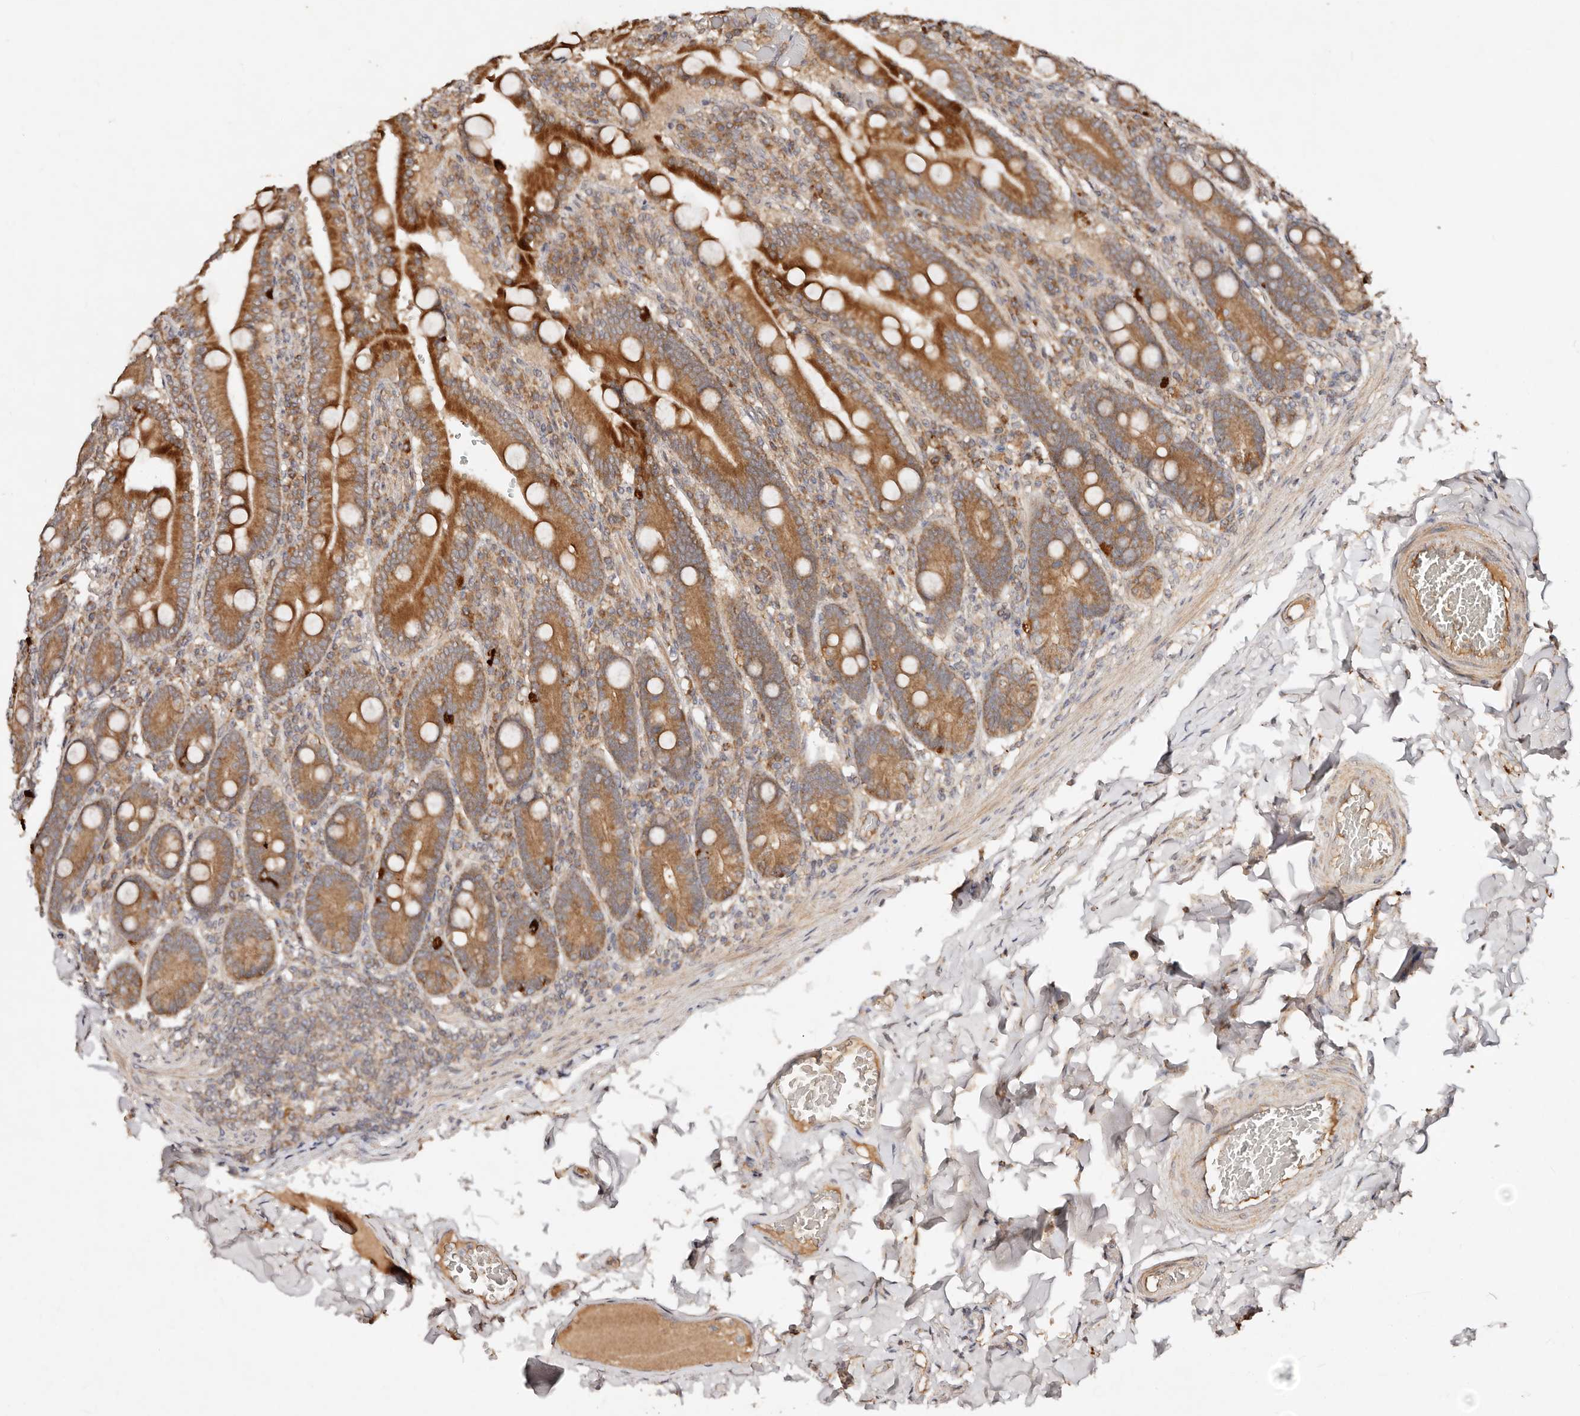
{"staining": {"intensity": "strong", "quantity": ">75%", "location": "cytoplasmic/membranous"}, "tissue": "duodenum", "cell_type": "Glandular cells", "image_type": "normal", "snomed": [{"axis": "morphology", "description": "Normal tissue, NOS"}, {"axis": "topography", "description": "Duodenum"}], "caption": "Protein staining exhibits strong cytoplasmic/membranous positivity in about >75% of glandular cells in normal duodenum.", "gene": "DENND11", "patient": {"sex": "female", "age": 62}}